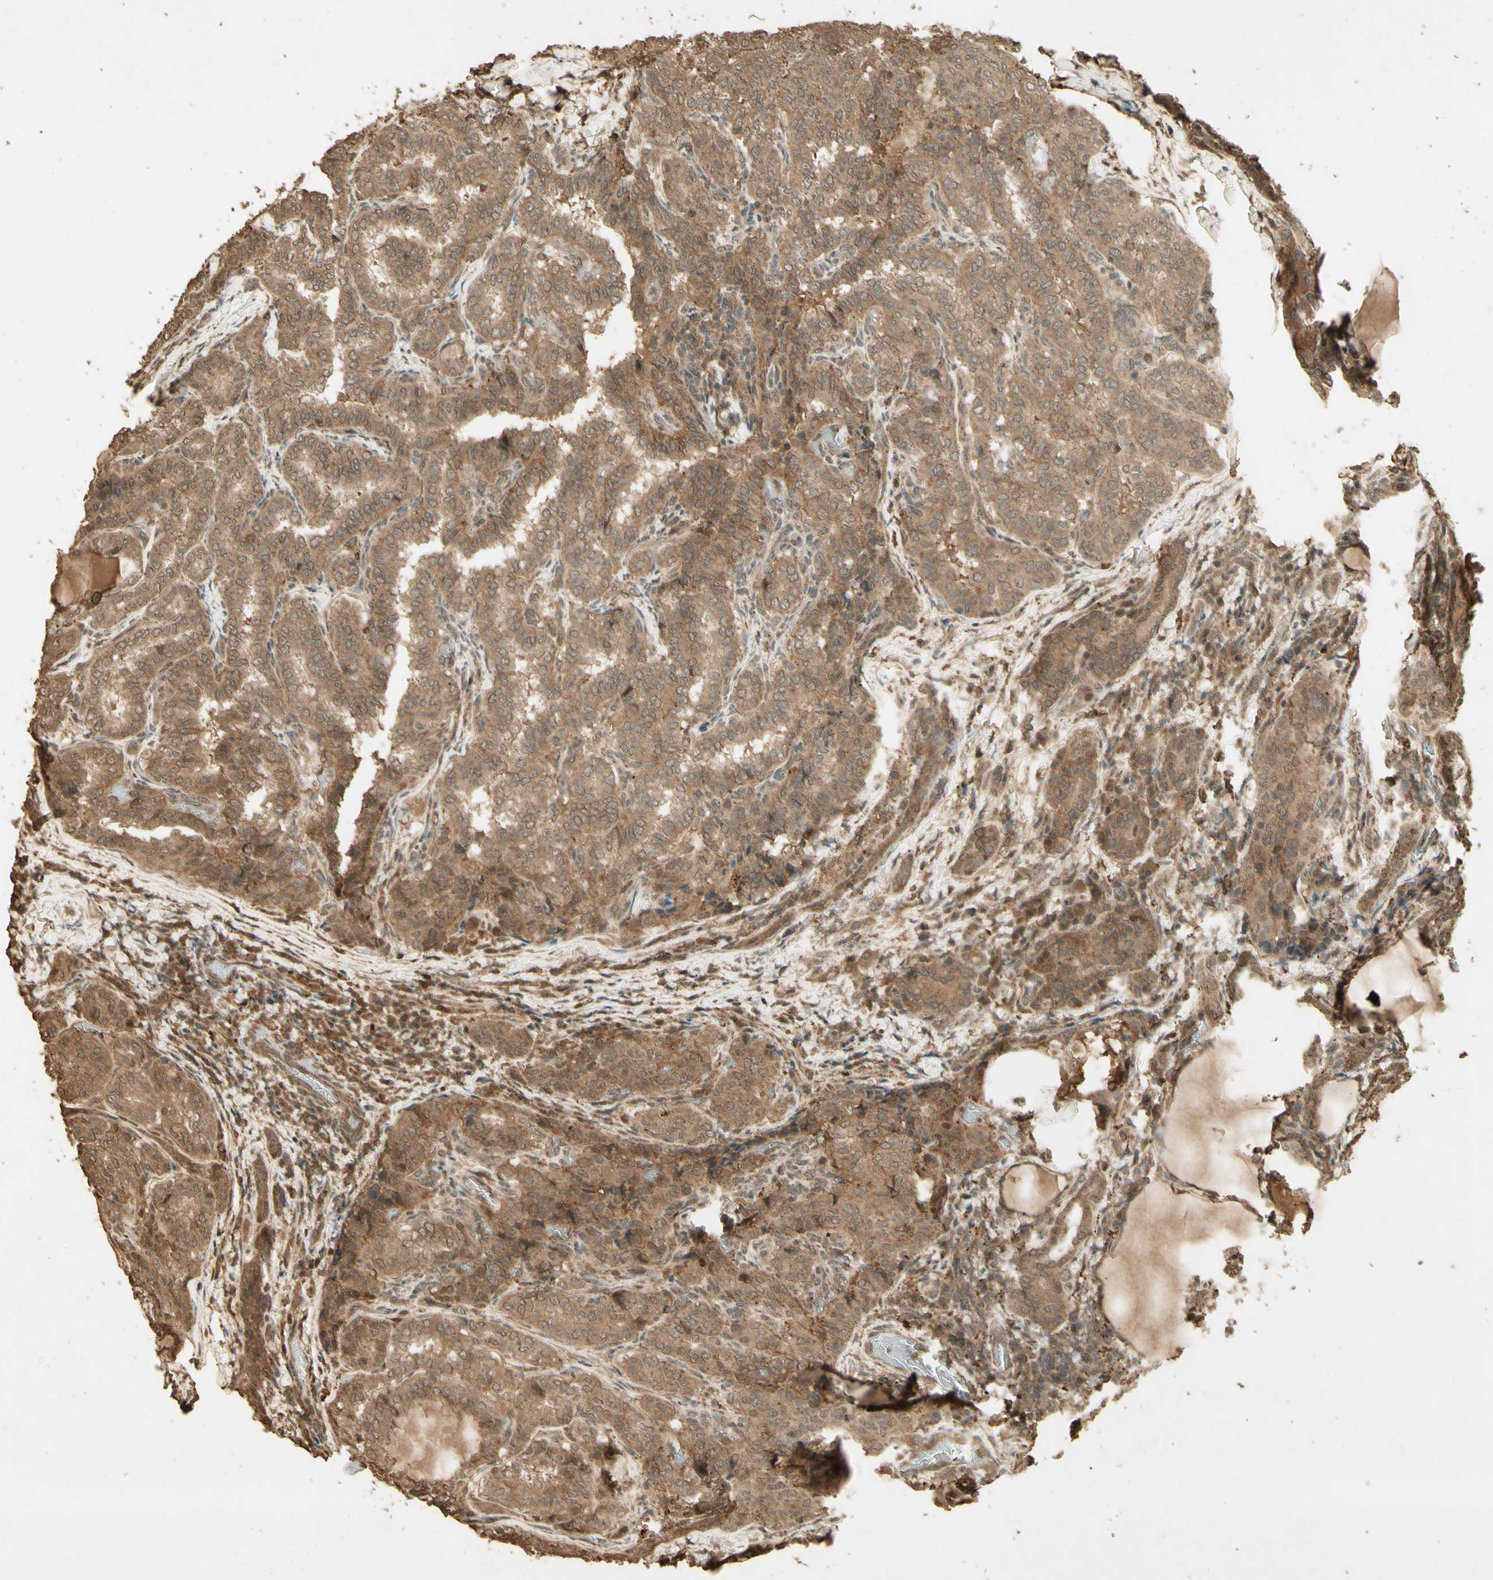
{"staining": {"intensity": "moderate", "quantity": ">75%", "location": "cytoplasmic/membranous"}, "tissue": "thyroid cancer", "cell_type": "Tumor cells", "image_type": "cancer", "snomed": [{"axis": "morphology", "description": "Normal tissue, NOS"}, {"axis": "morphology", "description": "Papillary adenocarcinoma, NOS"}, {"axis": "topography", "description": "Thyroid gland"}], "caption": "The image exhibits immunohistochemical staining of thyroid cancer (papillary adenocarcinoma). There is moderate cytoplasmic/membranous staining is present in approximately >75% of tumor cells. (brown staining indicates protein expression, while blue staining denotes nuclei).", "gene": "SMAD9", "patient": {"sex": "female", "age": 30}}